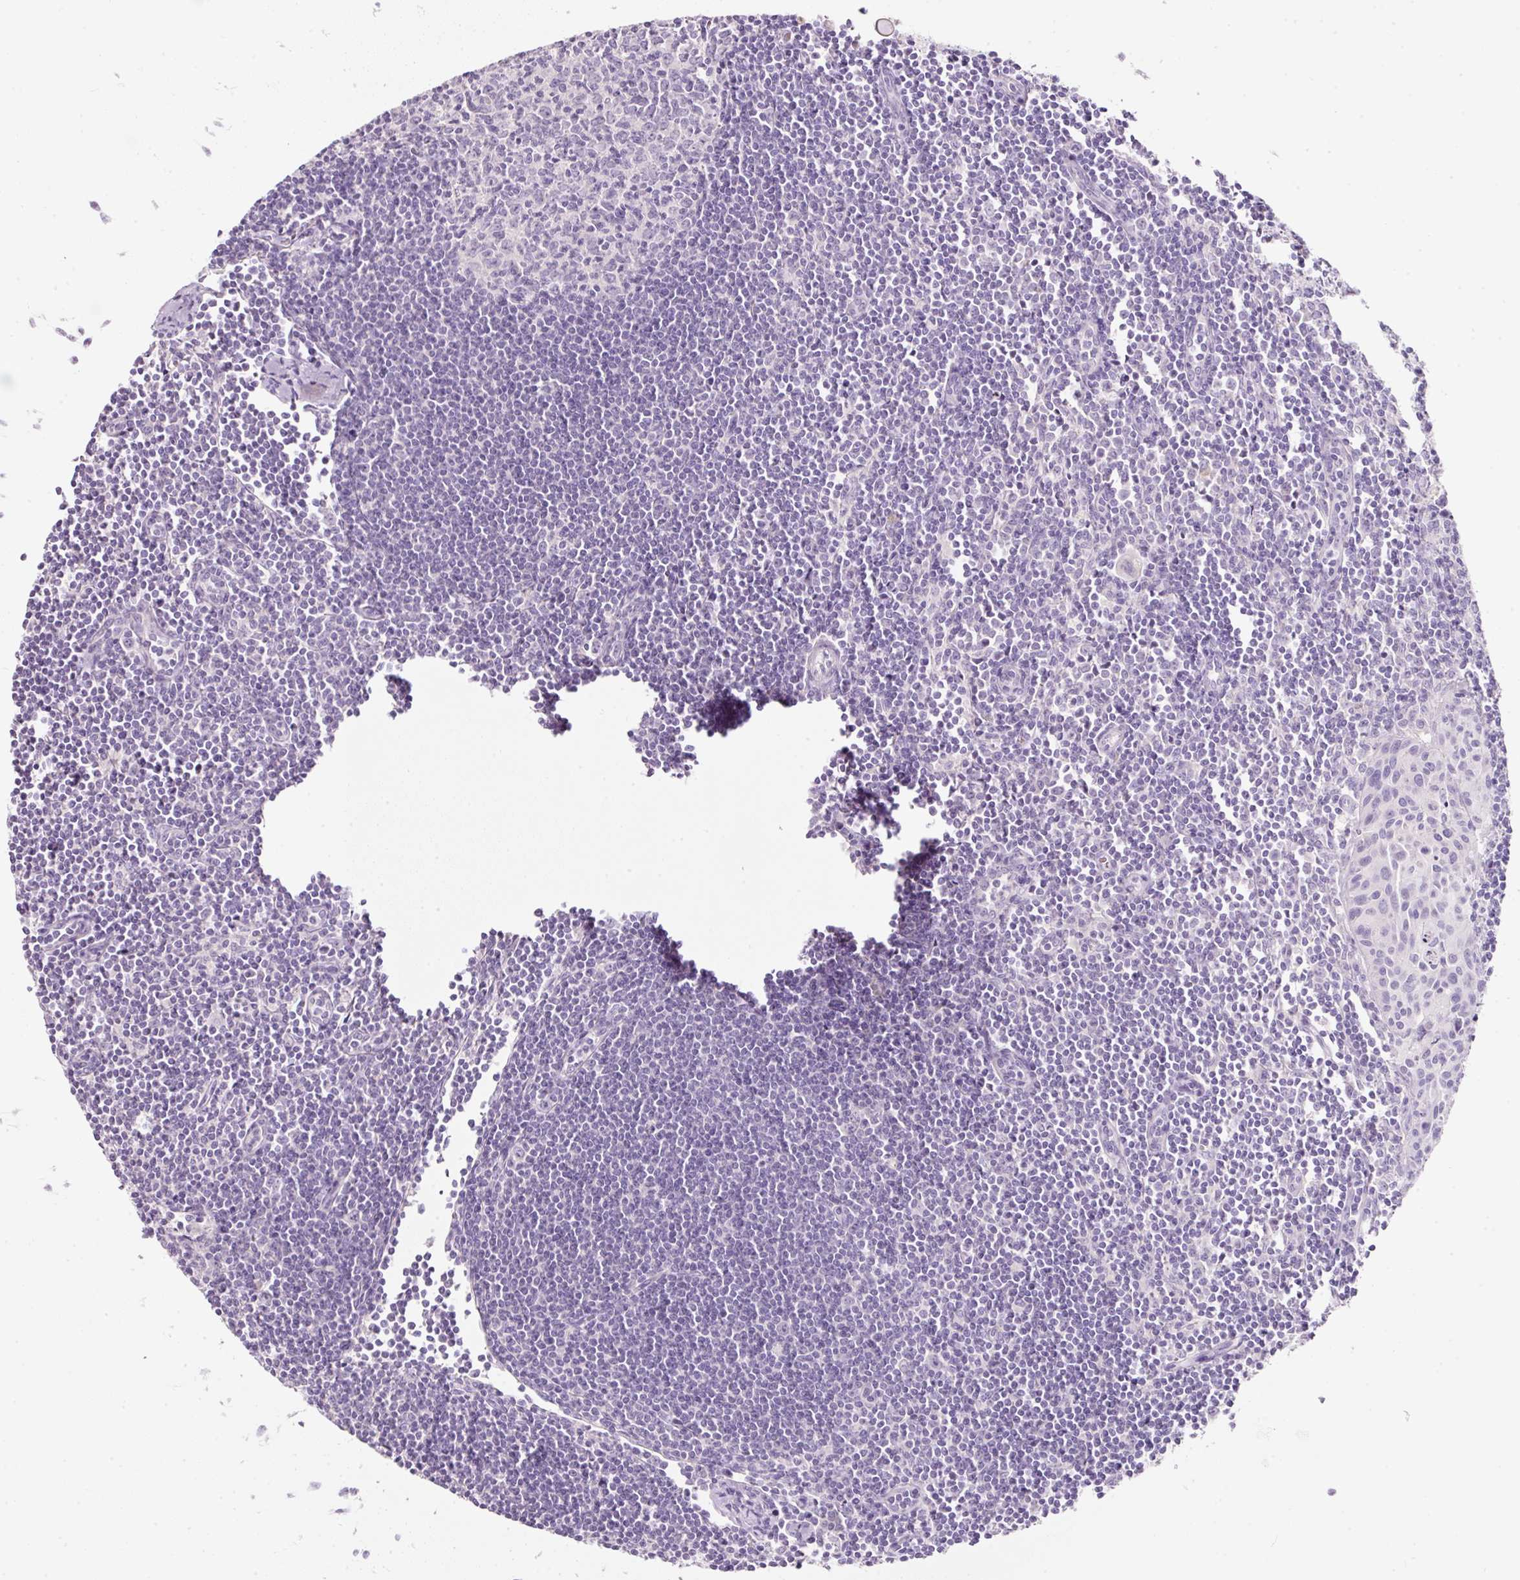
{"staining": {"intensity": "negative", "quantity": "none", "location": "none"}, "tissue": "lymph node", "cell_type": "Germinal center cells", "image_type": "normal", "snomed": [{"axis": "morphology", "description": "Normal tissue, NOS"}, {"axis": "topography", "description": "Lymph node"}], "caption": "A high-resolution photomicrograph shows immunohistochemistry staining of unremarkable lymph node, which exhibits no significant staining in germinal center cells. (Immunohistochemistry (ihc), brightfield microscopy, high magnification).", "gene": "SLC2A2", "patient": {"sex": "female", "age": 29}}